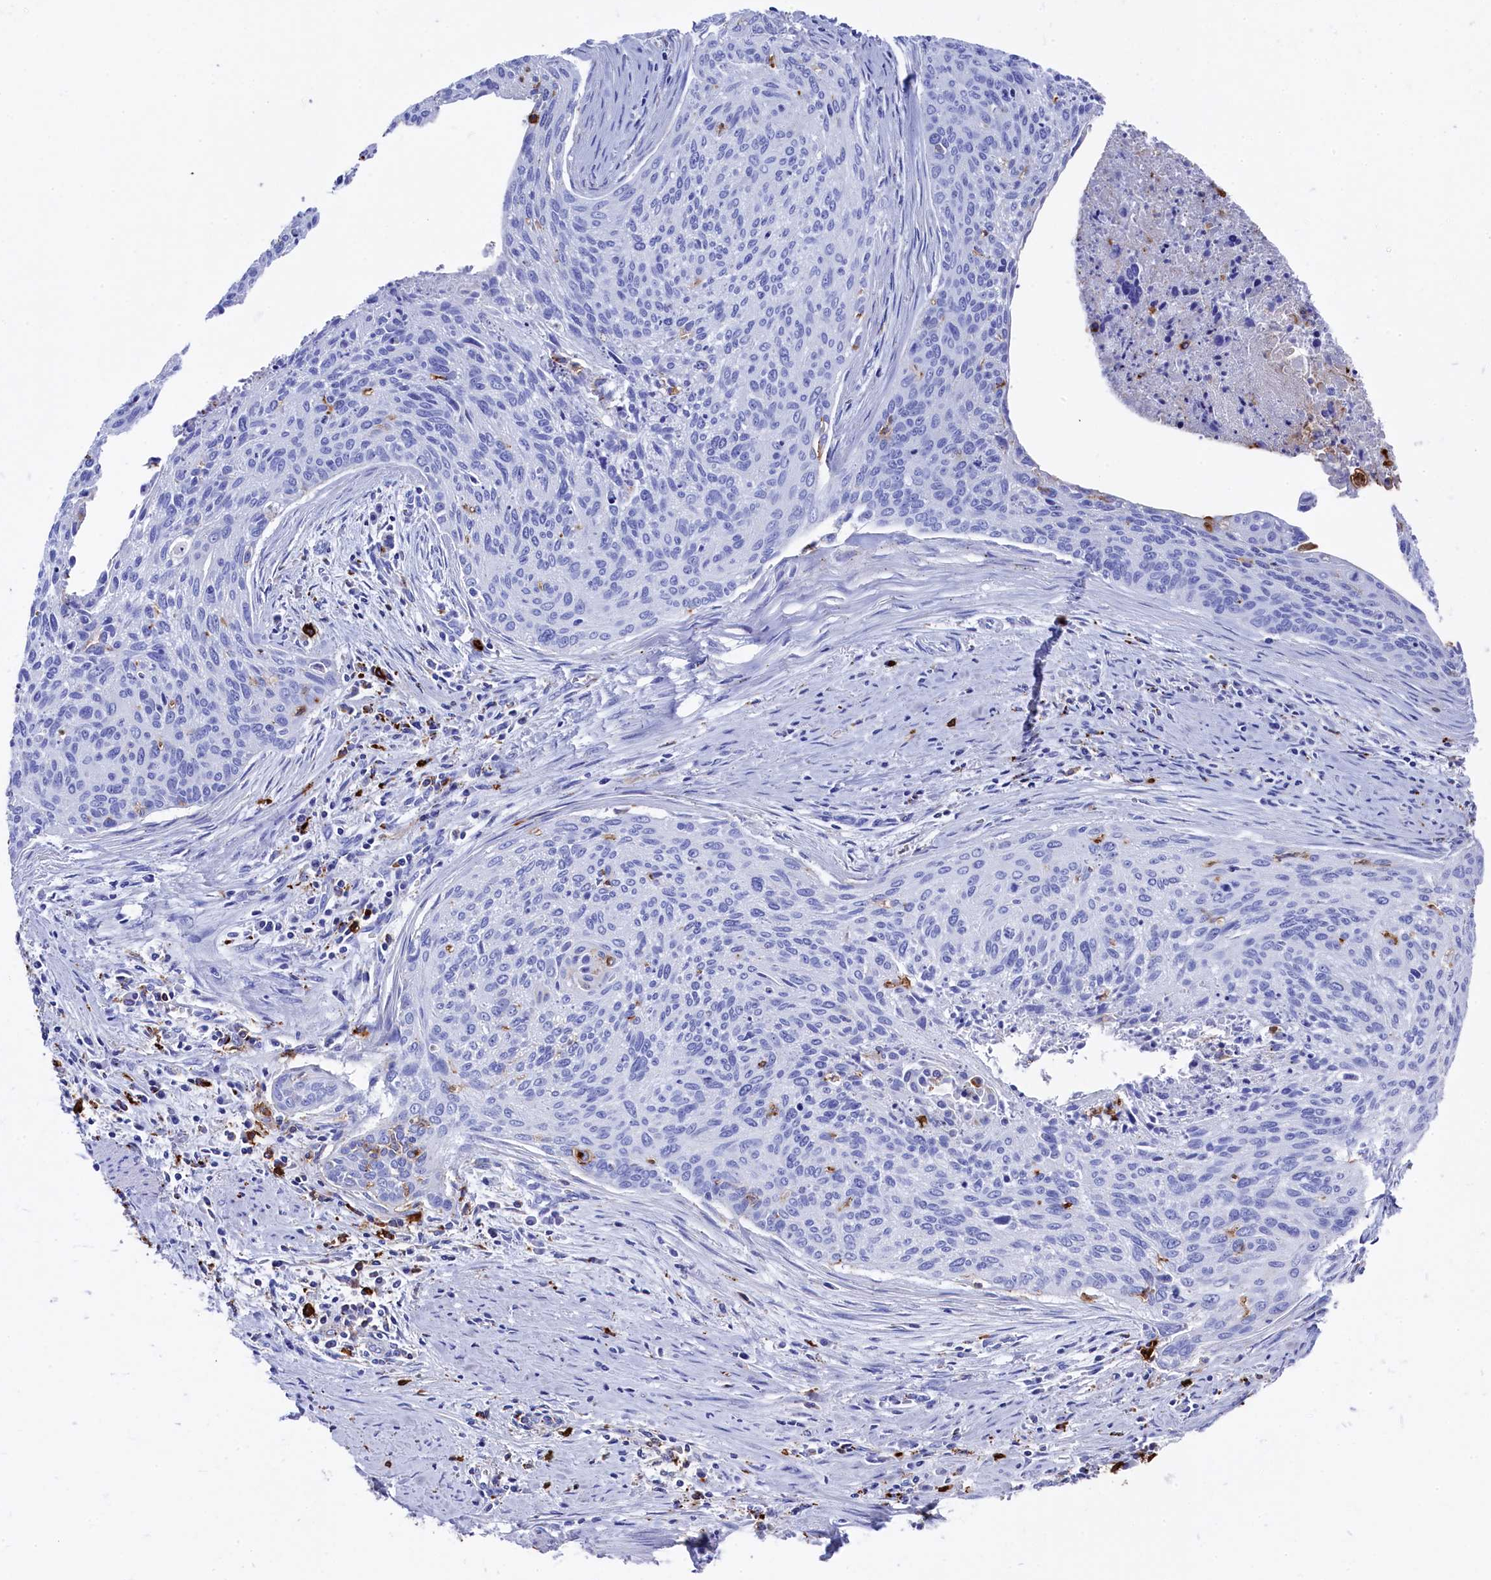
{"staining": {"intensity": "negative", "quantity": "none", "location": "none"}, "tissue": "cervical cancer", "cell_type": "Tumor cells", "image_type": "cancer", "snomed": [{"axis": "morphology", "description": "Squamous cell carcinoma, NOS"}, {"axis": "topography", "description": "Cervix"}], "caption": "Immunohistochemical staining of cervical cancer exhibits no significant expression in tumor cells.", "gene": "PLAC8", "patient": {"sex": "female", "age": 55}}